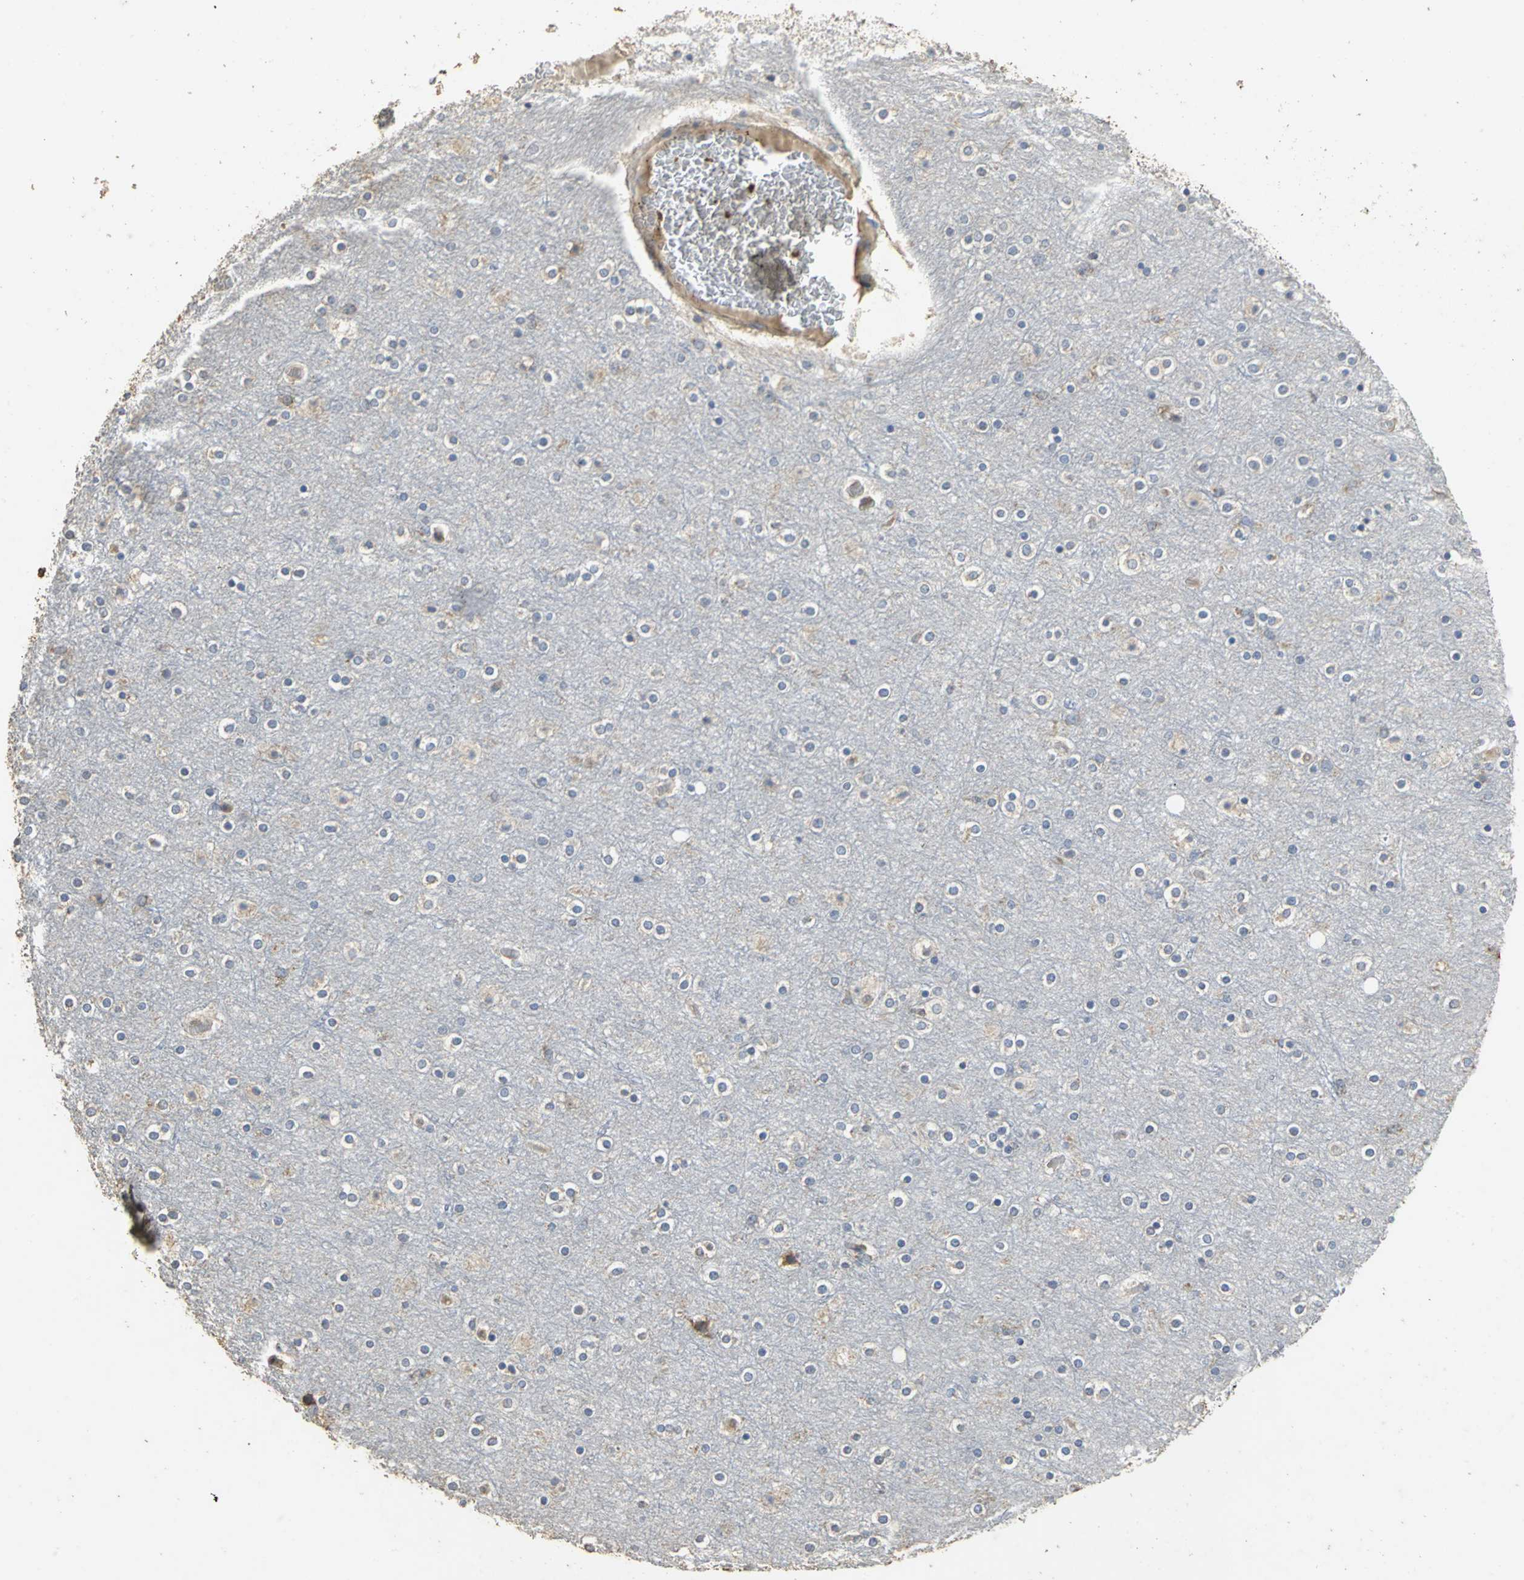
{"staining": {"intensity": "negative", "quantity": "none", "location": "none"}, "tissue": "cerebral cortex", "cell_type": "Endothelial cells", "image_type": "normal", "snomed": [{"axis": "morphology", "description": "Normal tissue, NOS"}, {"axis": "topography", "description": "Cerebral cortex"}], "caption": "Image shows no significant protein positivity in endothelial cells of normal cerebral cortex.", "gene": "ACSL4", "patient": {"sex": "female", "age": 54}}